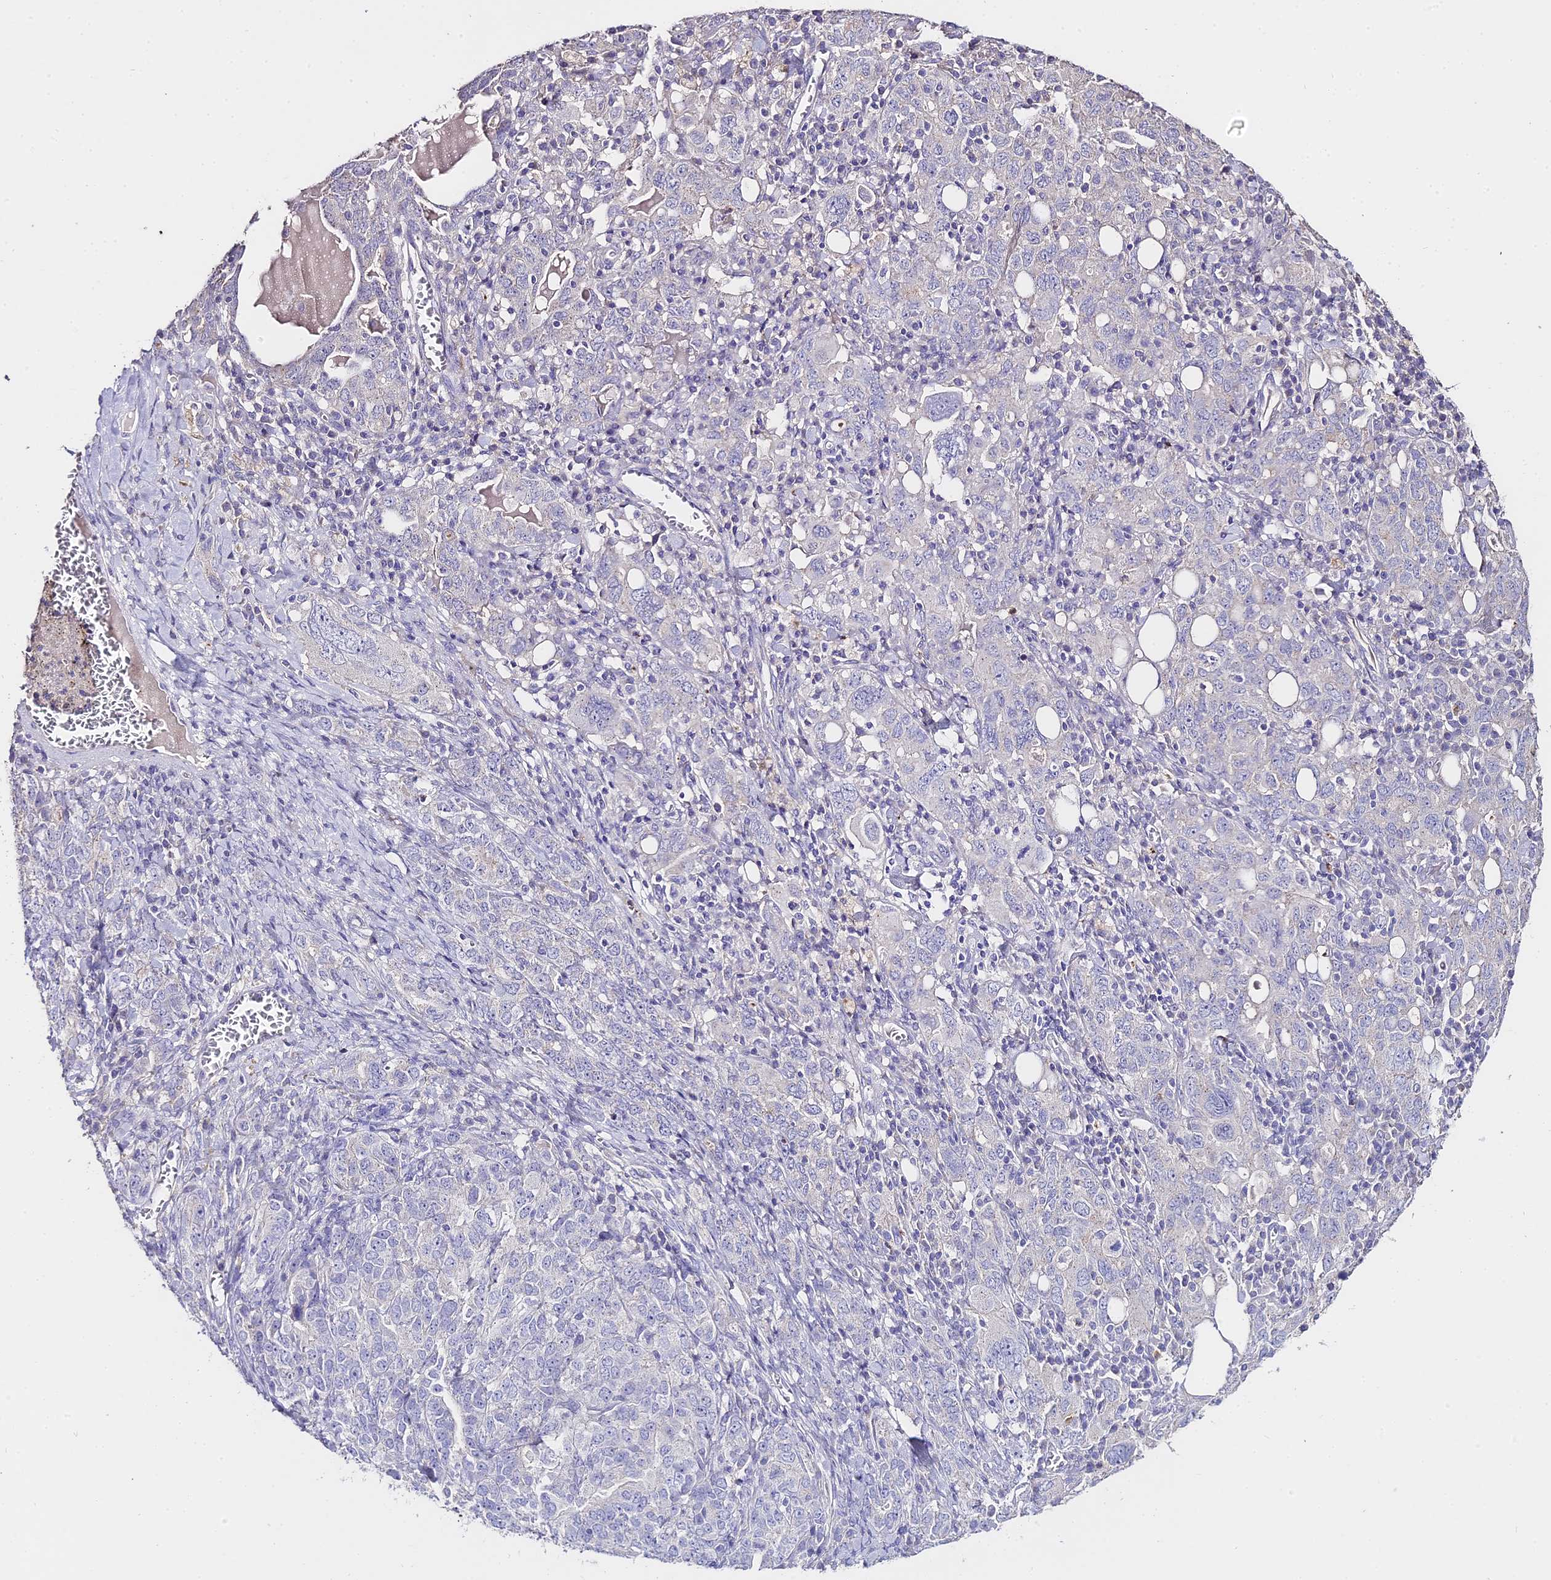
{"staining": {"intensity": "negative", "quantity": "none", "location": "none"}, "tissue": "ovarian cancer", "cell_type": "Tumor cells", "image_type": "cancer", "snomed": [{"axis": "morphology", "description": "Carcinoma, endometroid"}, {"axis": "topography", "description": "Ovary"}], "caption": "The micrograph demonstrates no staining of tumor cells in ovarian cancer (endometroid carcinoma).", "gene": "GLYAT", "patient": {"sex": "female", "age": 62}}